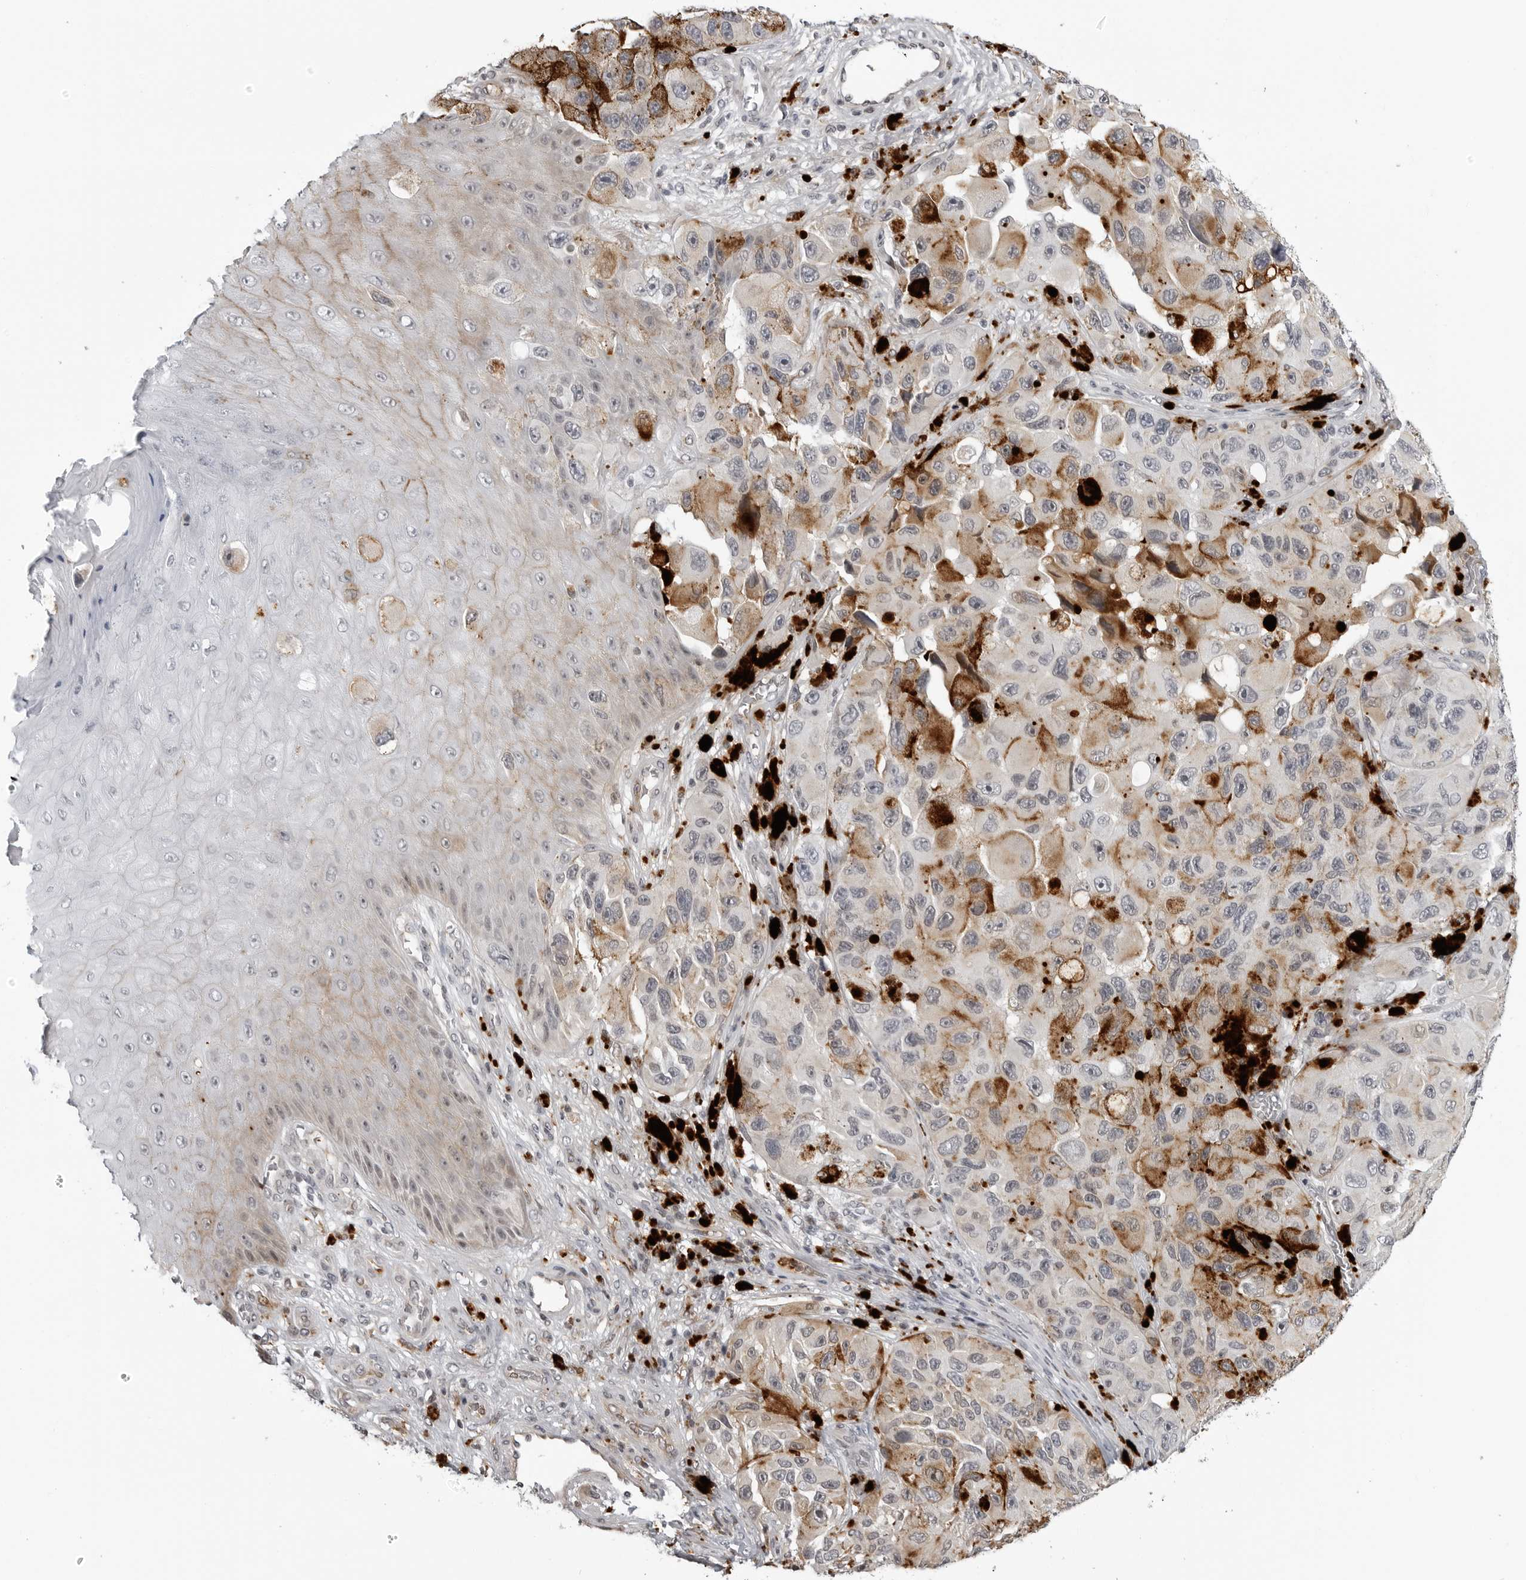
{"staining": {"intensity": "negative", "quantity": "none", "location": "none"}, "tissue": "melanoma", "cell_type": "Tumor cells", "image_type": "cancer", "snomed": [{"axis": "morphology", "description": "Malignant melanoma, NOS"}, {"axis": "topography", "description": "Skin"}], "caption": "Immunohistochemistry micrograph of neoplastic tissue: human malignant melanoma stained with DAB (3,3'-diaminobenzidine) exhibits no significant protein staining in tumor cells.", "gene": "CXCR5", "patient": {"sex": "female", "age": 73}}